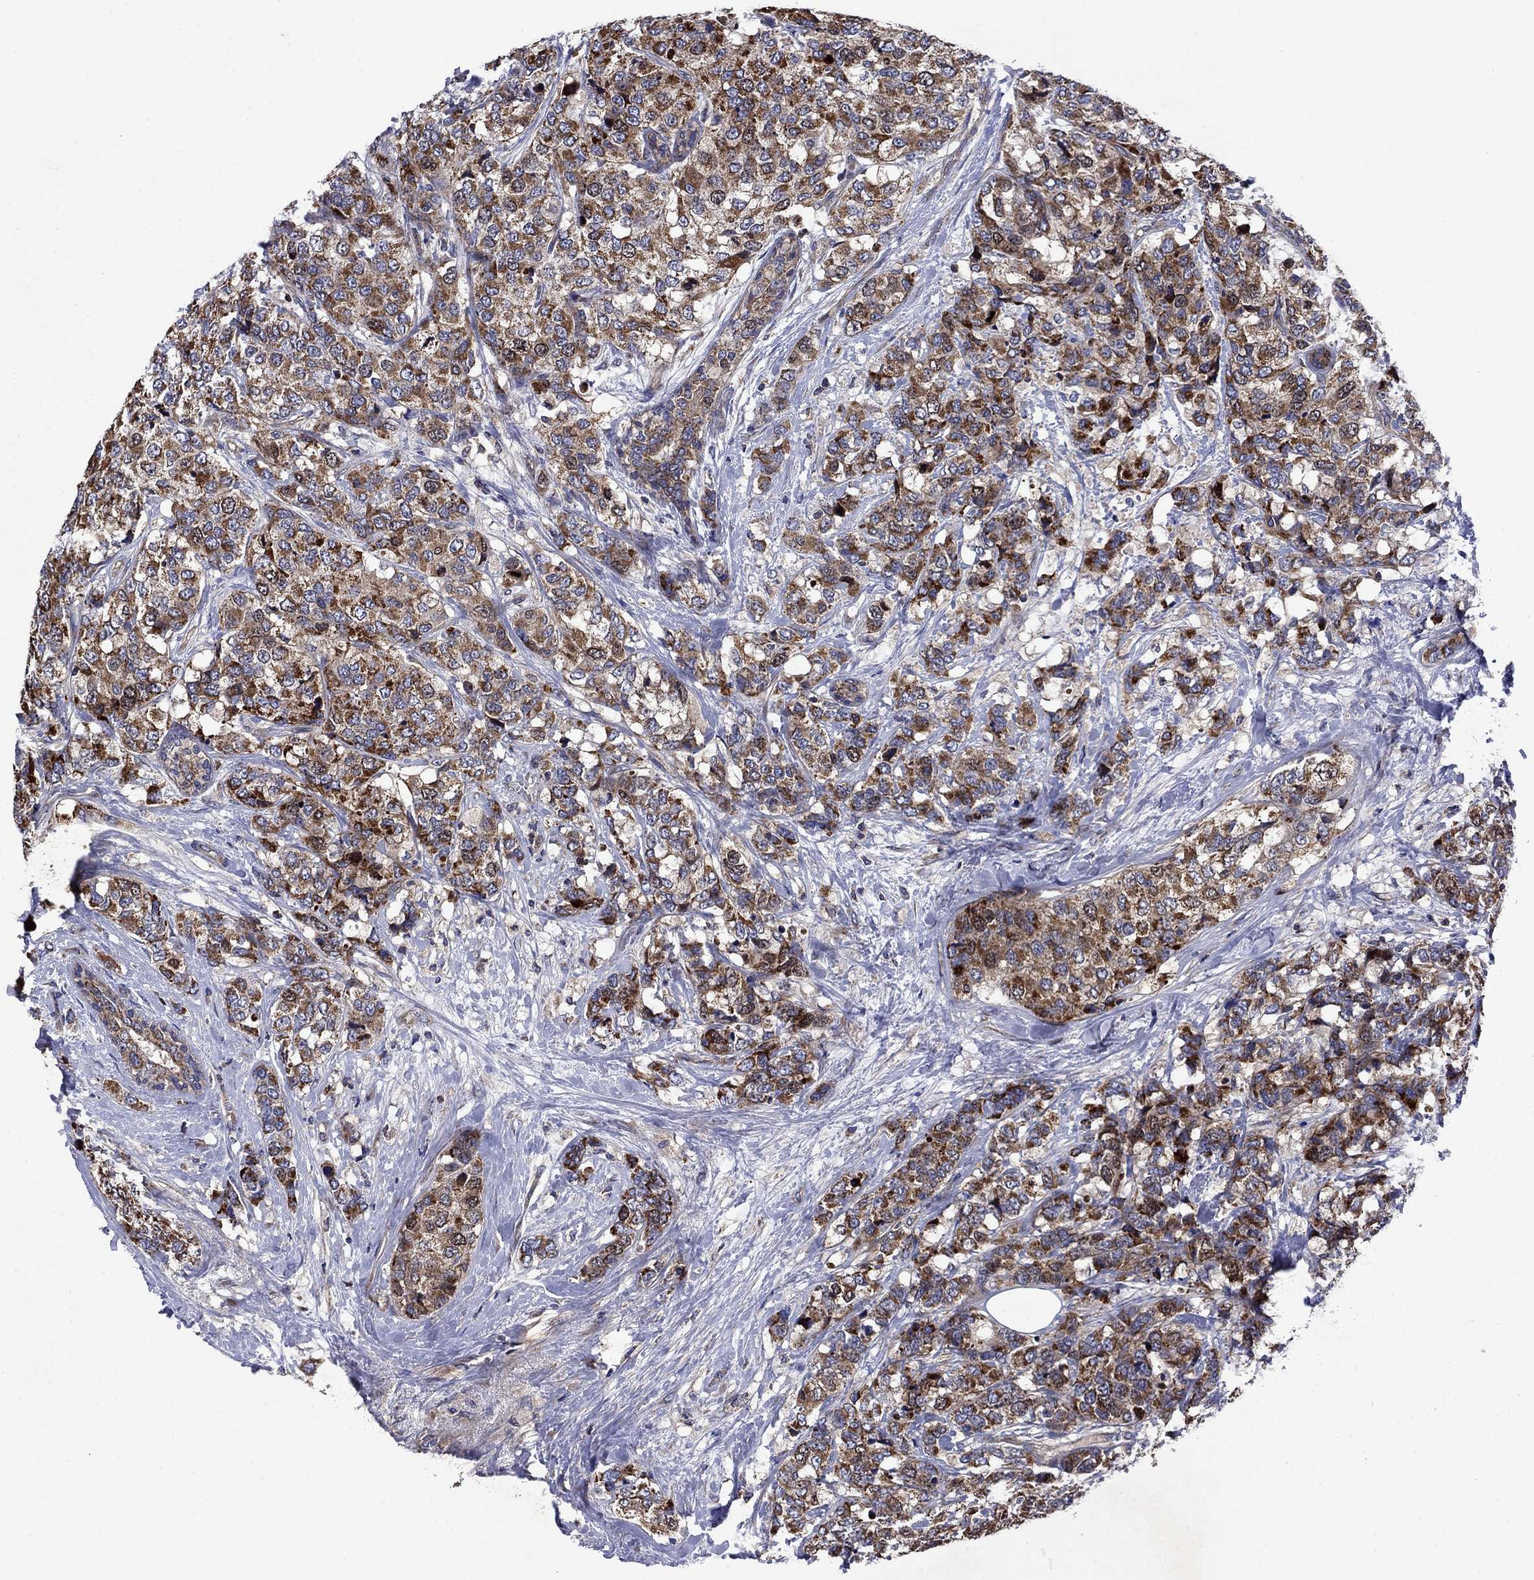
{"staining": {"intensity": "strong", "quantity": ">75%", "location": "cytoplasmic/membranous"}, "tissue": "breast cancer", "cell_type": "Tumor cells", "image_type": "cancer", "snomed": [{"axis": "morphology", "description": "Lobular carcinoma"}, {"axis": "topography", "description": "Breast"}], "caption": "Protein positivity by immunohistochemistry demonstrates strong cytoplasmic/membranous expression in approximately >75% of tumor cells in lobular carcinoma (breast).", "gene": "KIF22", "patient": {"sex": "female", "age": 59}}